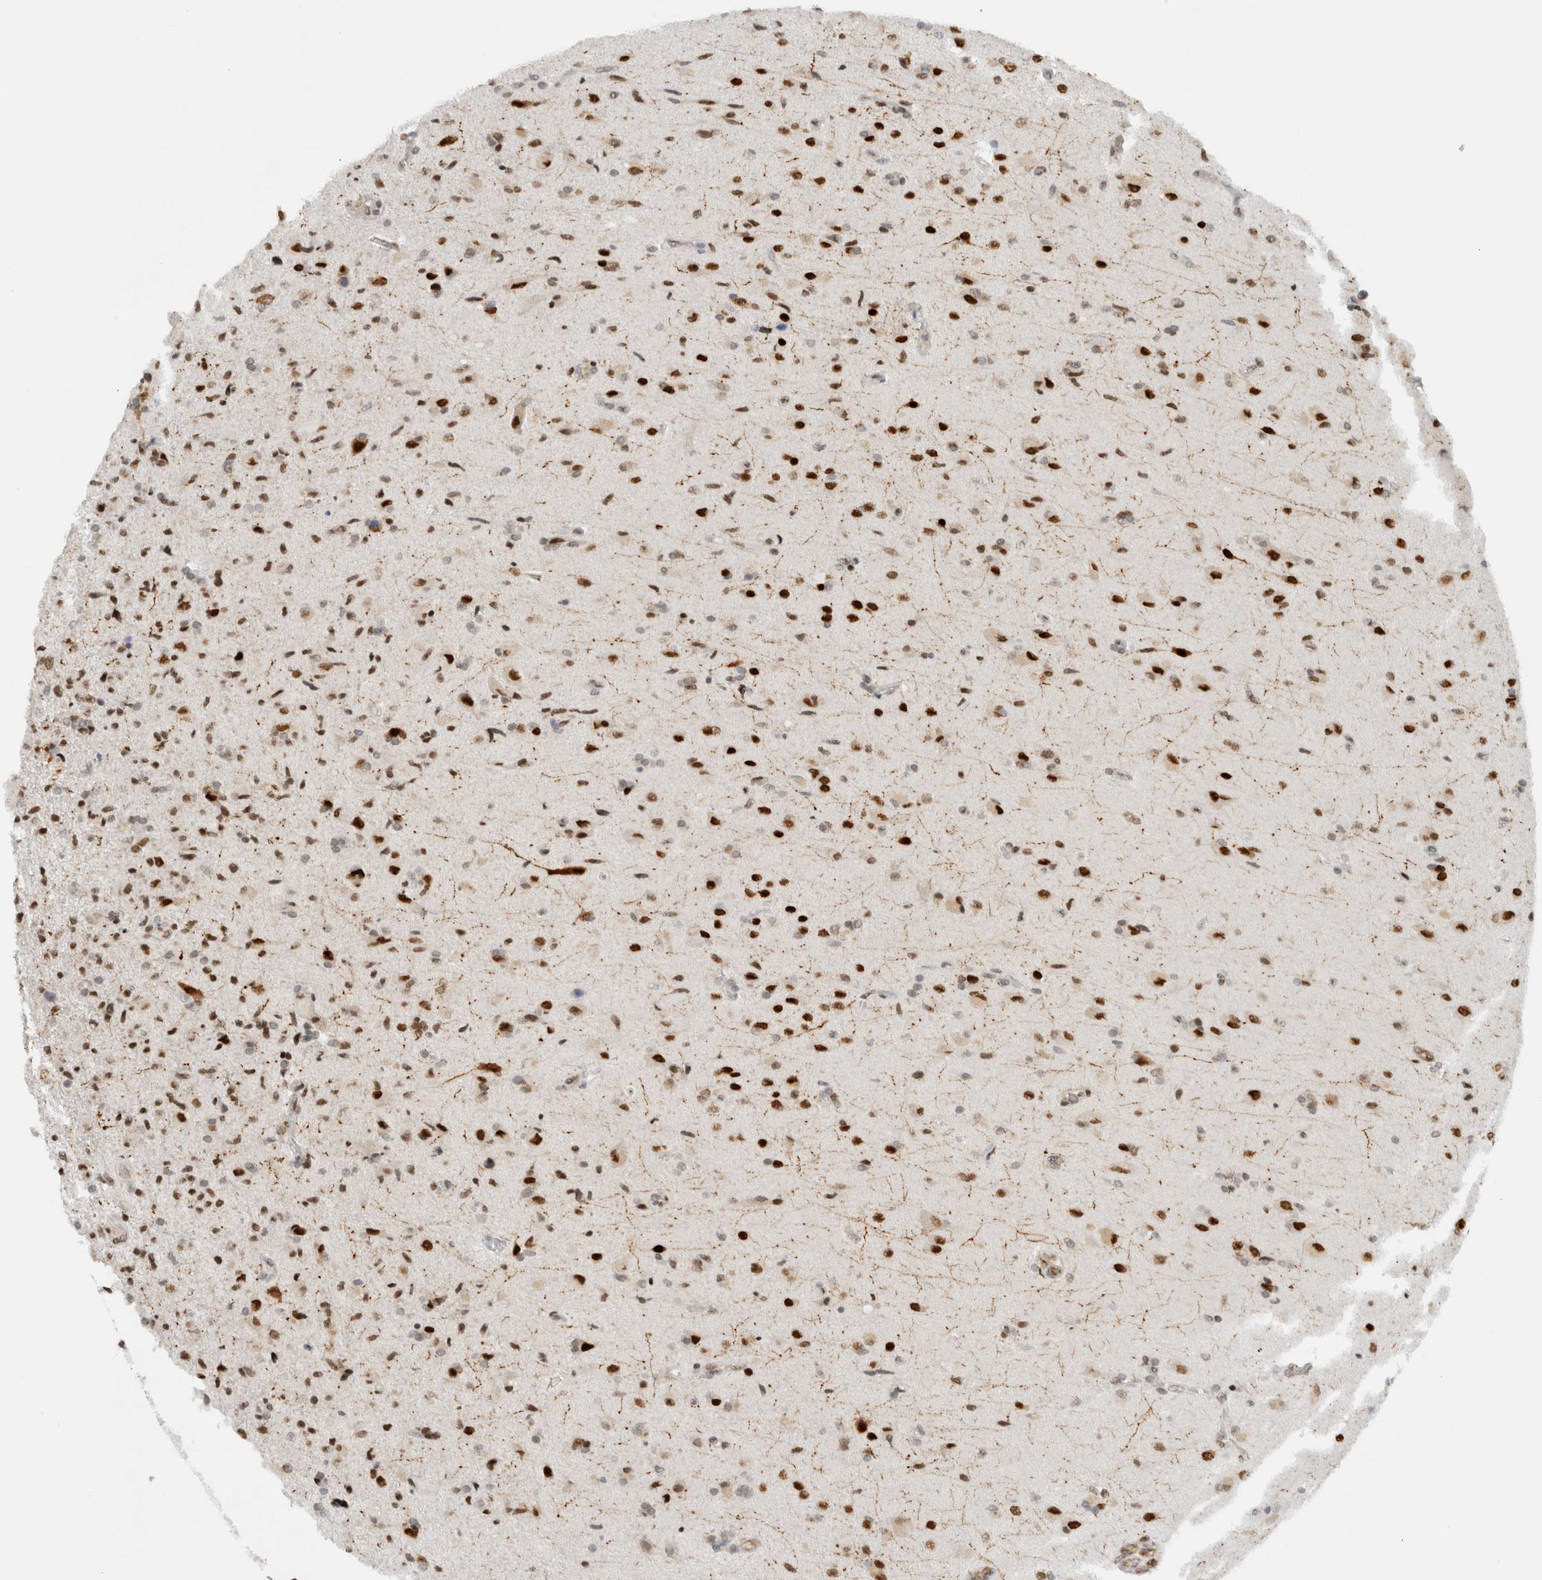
{"staining": {"intensity": "strong", "quantity": ">75%", "location": "nuclear"}, "tissue": "glioma", "cell_type": "Tumor cells", "image_type": "cancer", "snomed": [{"axis": "morphology", "description": "Glioma, malignant, High grade"}, {"axis": "topography", "description": "Brain"}], "caption": "Brown immunohistochemical staining in human high-grade glioma (malignant) demonstrates strong nuclear staining in approximately >75% of tumor cells.", "gene": "HNRNPR", "patient": {"sex": "male", "age": 72}}